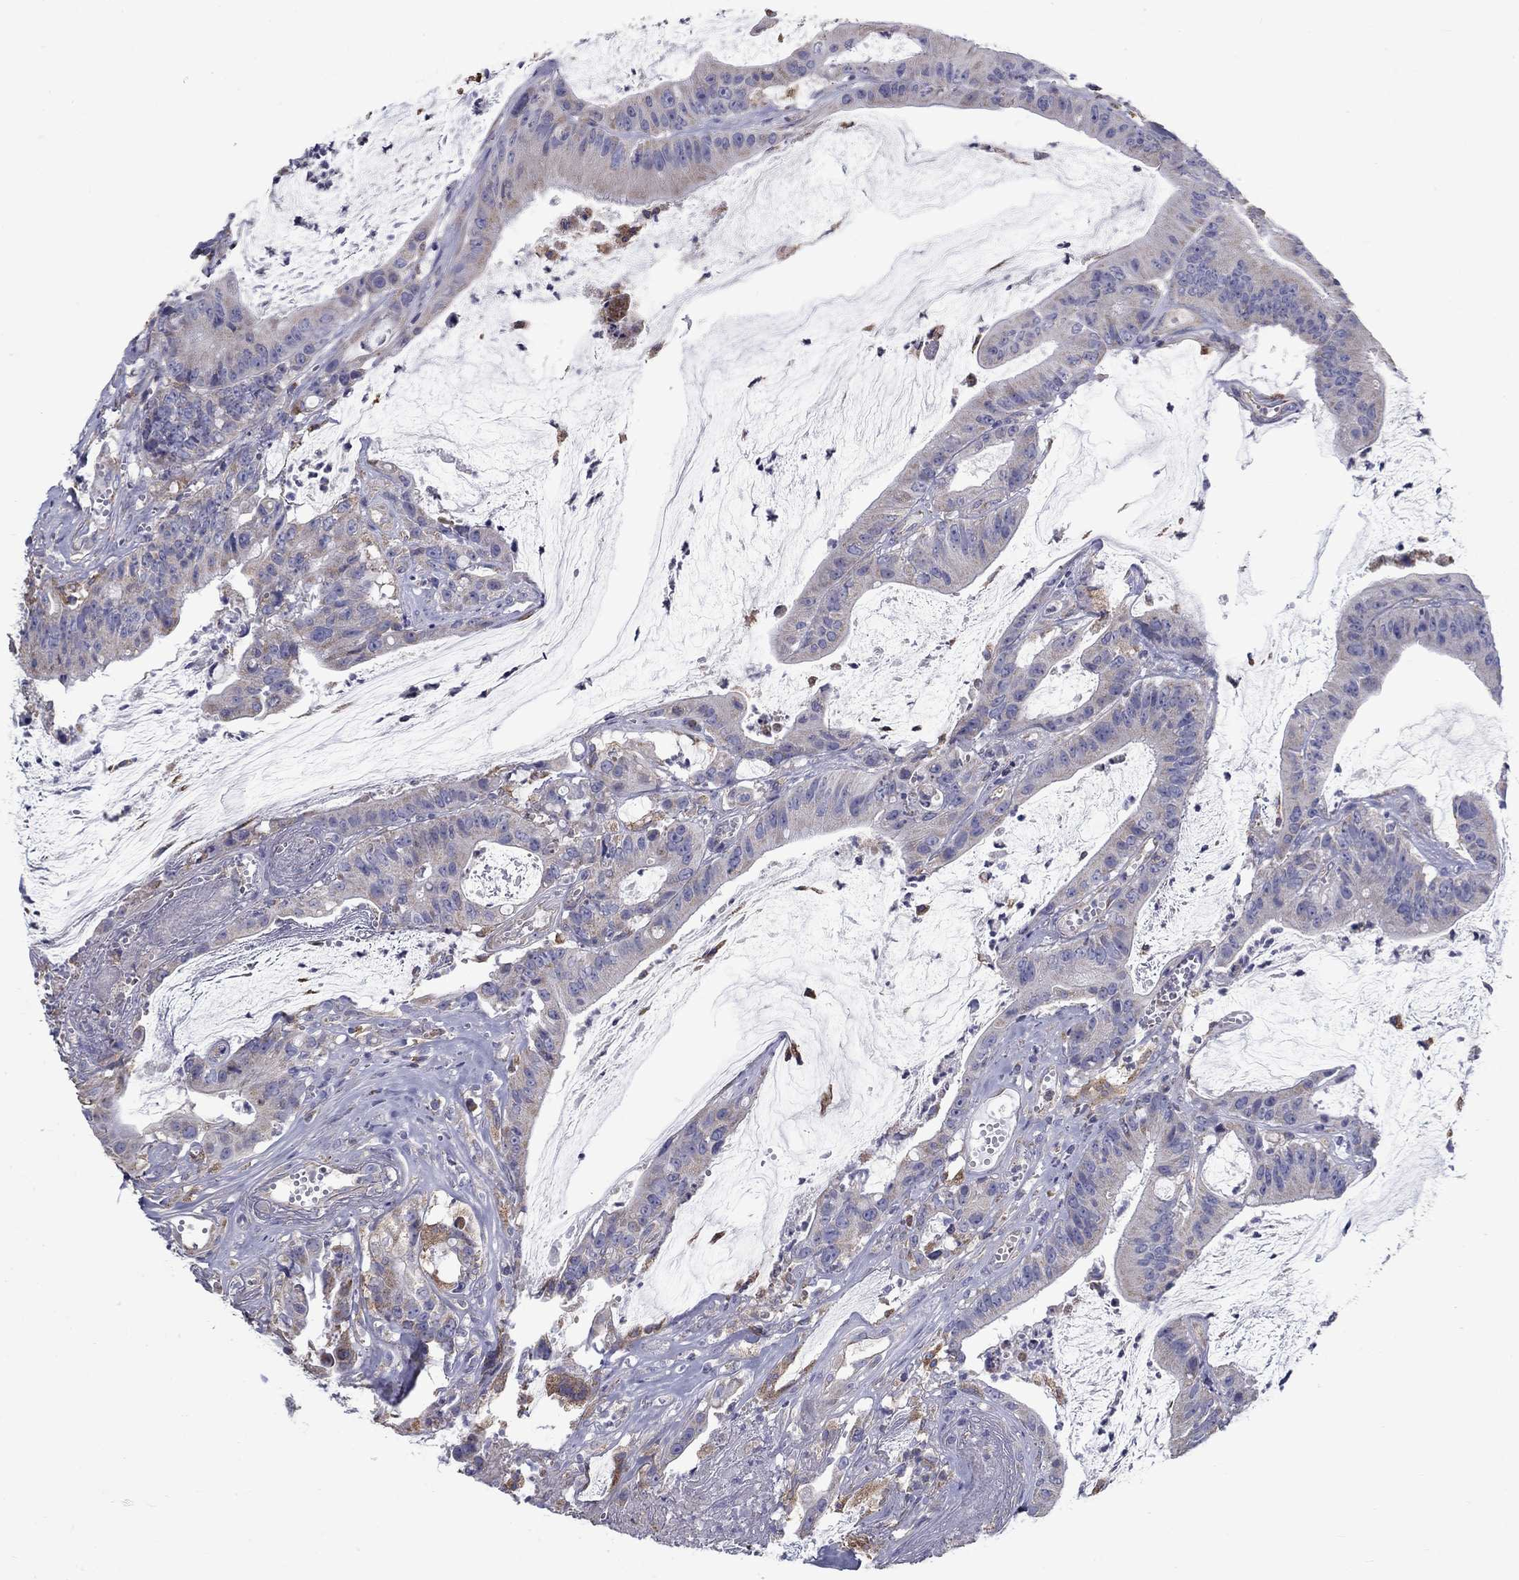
{"staining": {"intensity": "moderate", "quantity": "<25%", "location": "cytoplasmic/membranous"}, "tissue": "colorectal cancer", "cell_type": "Tumor cells", "image_type": "cancer", "snomed": [{"axis": "morphology", "description": "Adenocarcinoma, NOS"}, {"axis": "topography", "description": "Colon"}], "caption": "The immunohistochemical stain shows moderate cytoplasmic/membranous staining in tumor cells of colorectal cancer tissue.", "gene": "NME5", "patient": {"sex": "female", "age": 69}}